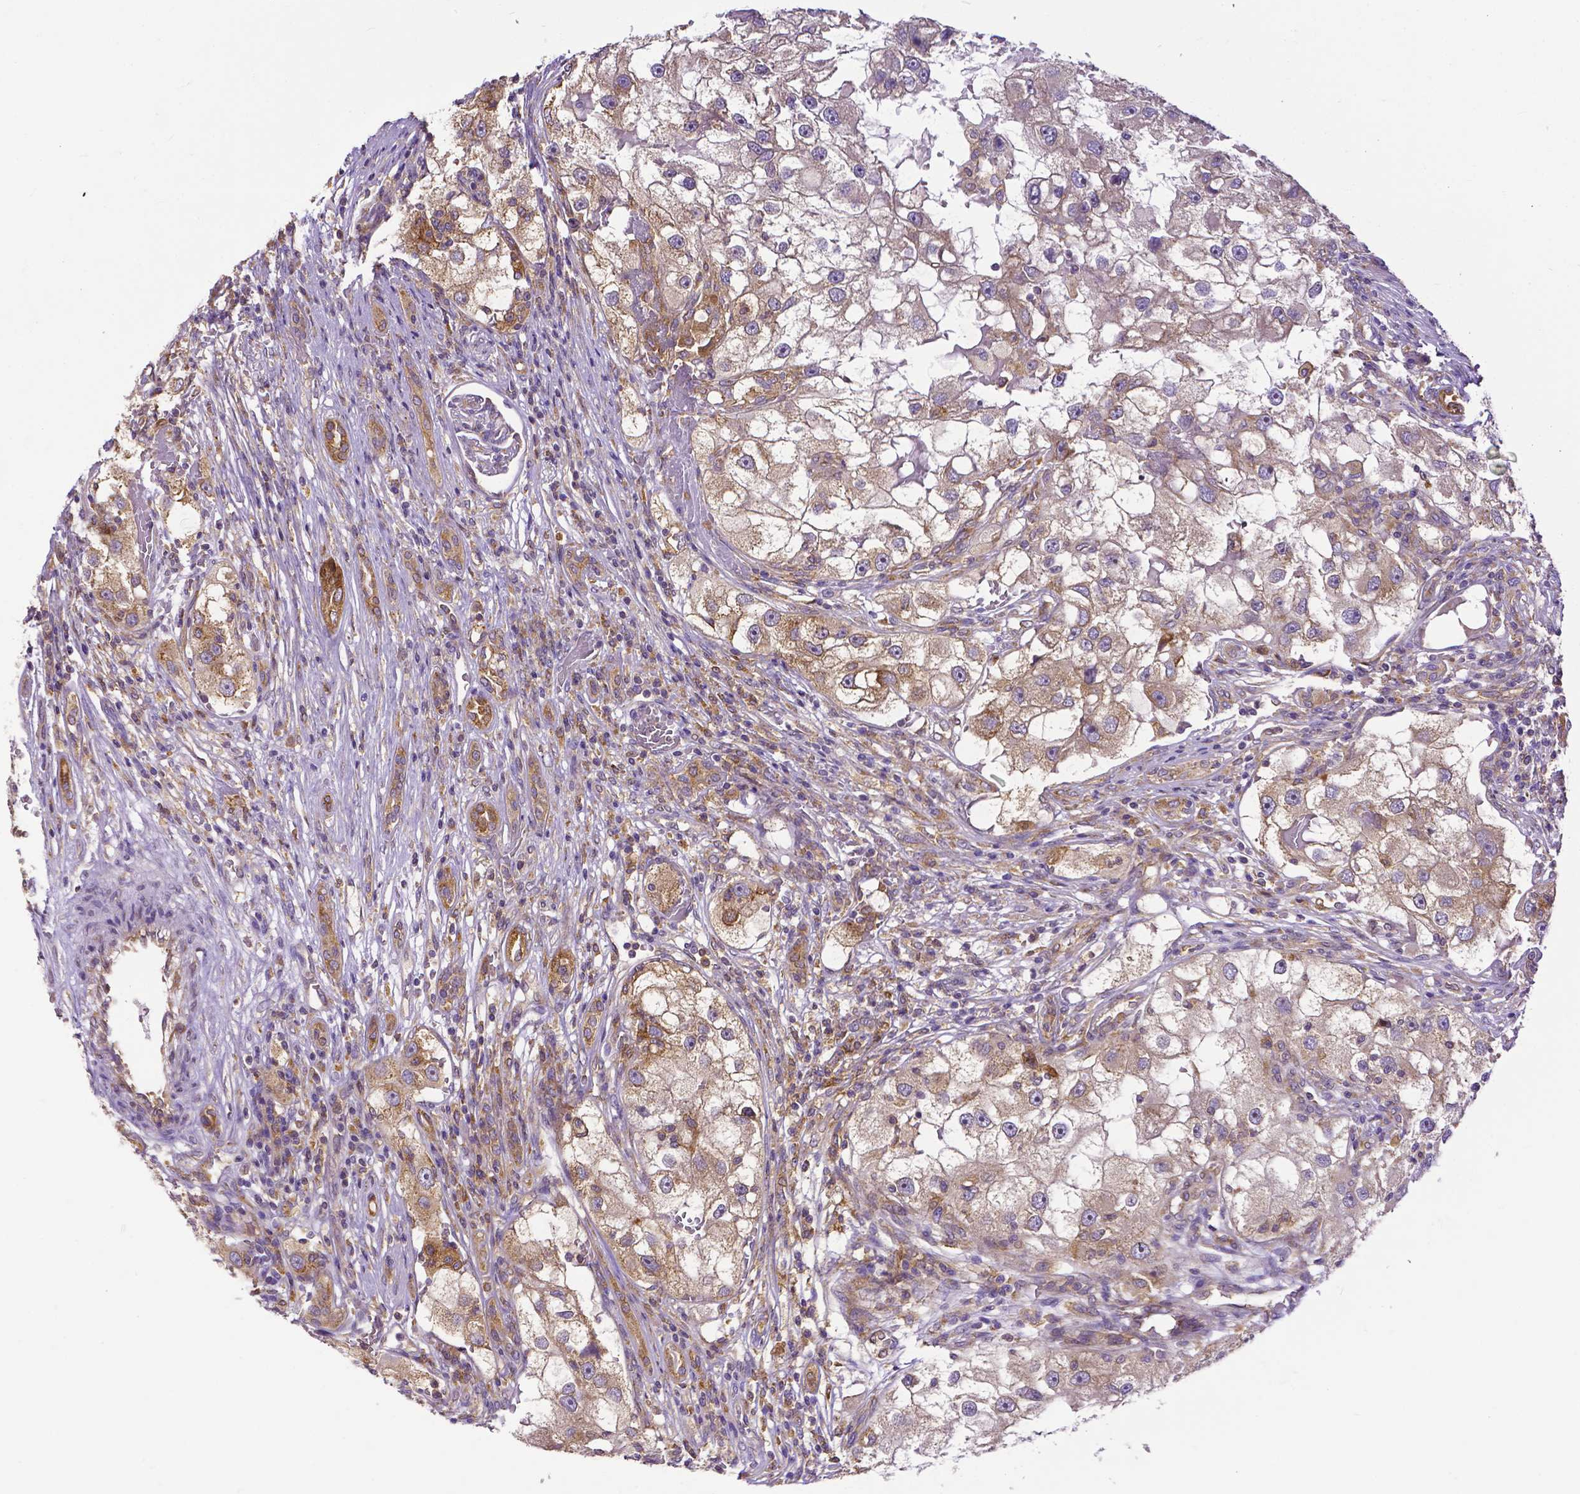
{"staining": {"intensity": "weak", "quantity": ">75%", "location": "cytoplasmic/membranous"}, "tissue": "renal cancer", "cell_type": "Tumor cells", "image_type": "cancer", "snomed": [{"axis": "morphology", "description": "Adenocarcinoma, NOS"}, {"axis": "topography", "description": "Kidney"}], "caption": "IHC image of neoplastic tissue: human renal adenocarcinoma stained using immunohistochemistry (IHC) shows low levels of weak protein expression localized specifically in the cytoplasmic/membranous of tumor cells, appearing as a cytoplasmic/membranous brown color.", "gene": "DICER1", "patient": {"sex": "male", "age": 63}}